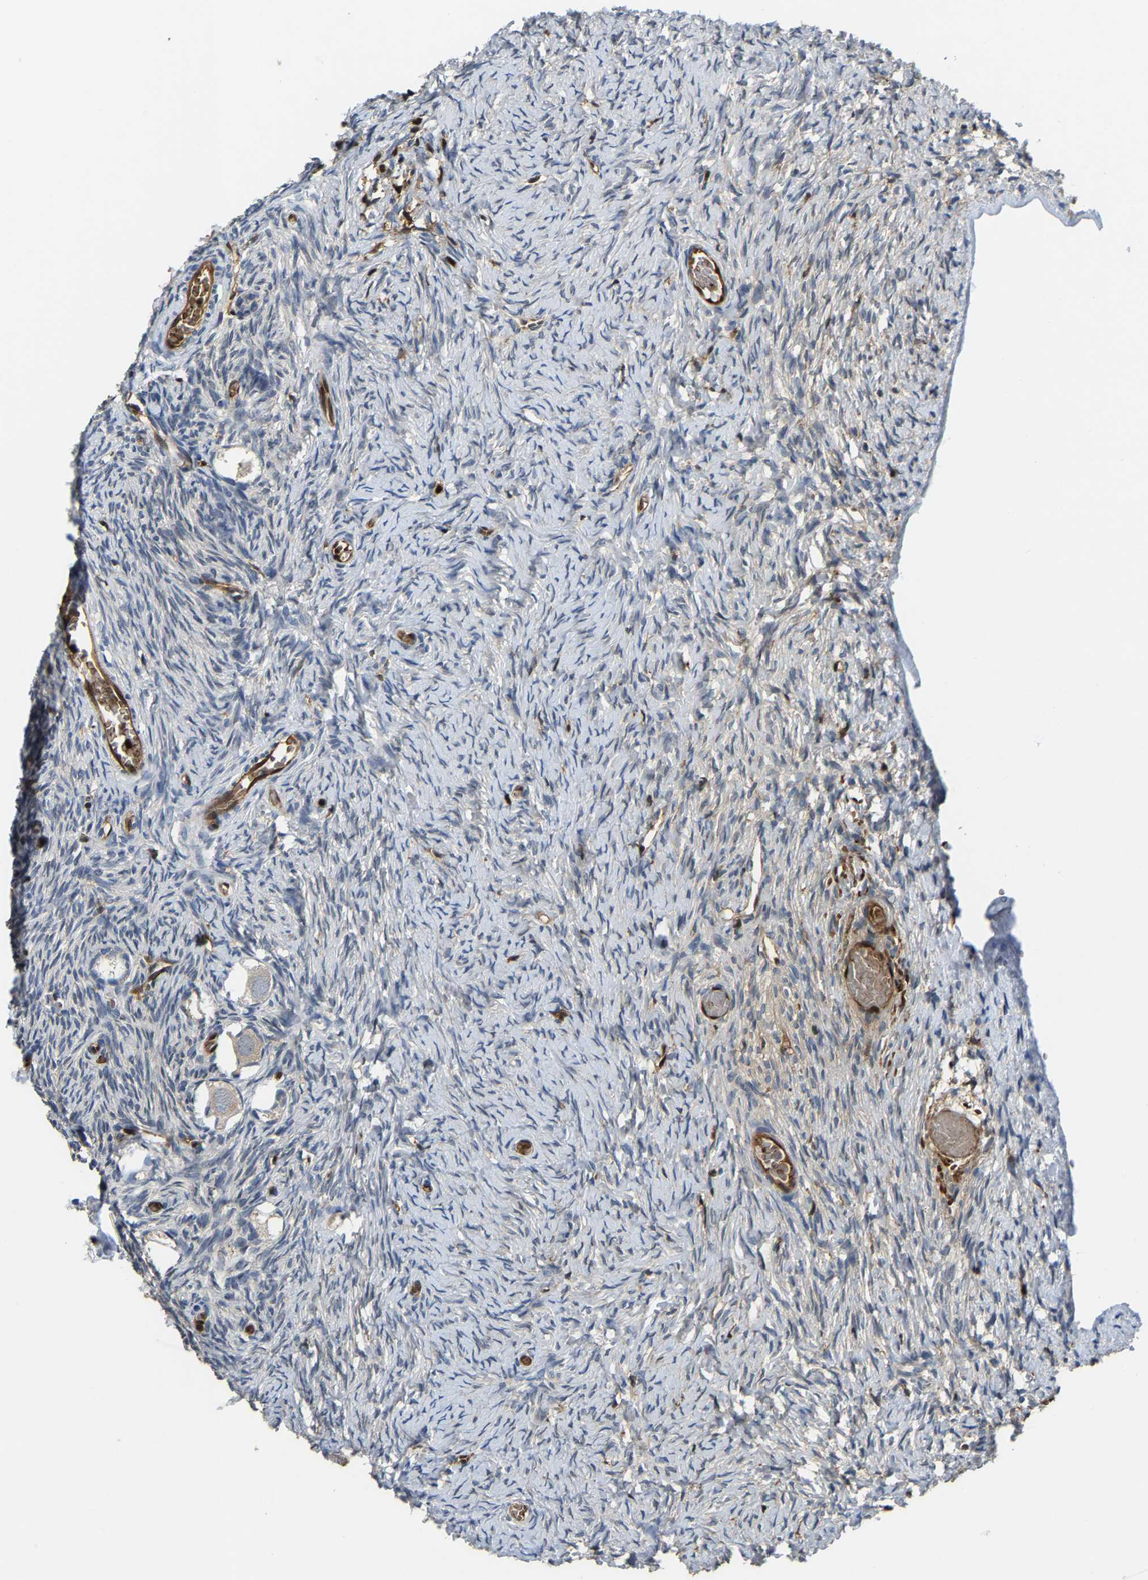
{"staining": {"intensity": "negative", "quantity": "none", "location": "none"}, "tissue": "ovary", "cell_type": "Follicle cells", "image_type": "normal", "snomed": [{"axis": "morphology", "description": "Normal tissue, NOS"}, {"axis": "topography", "description": "Ovary"}], "caption": "This is an immunohistochemistry image of benign human ovary. There is no expression in follicle cells.", "gene": "GIMAP7", "patient": {"sex": "female", "age": 27}}